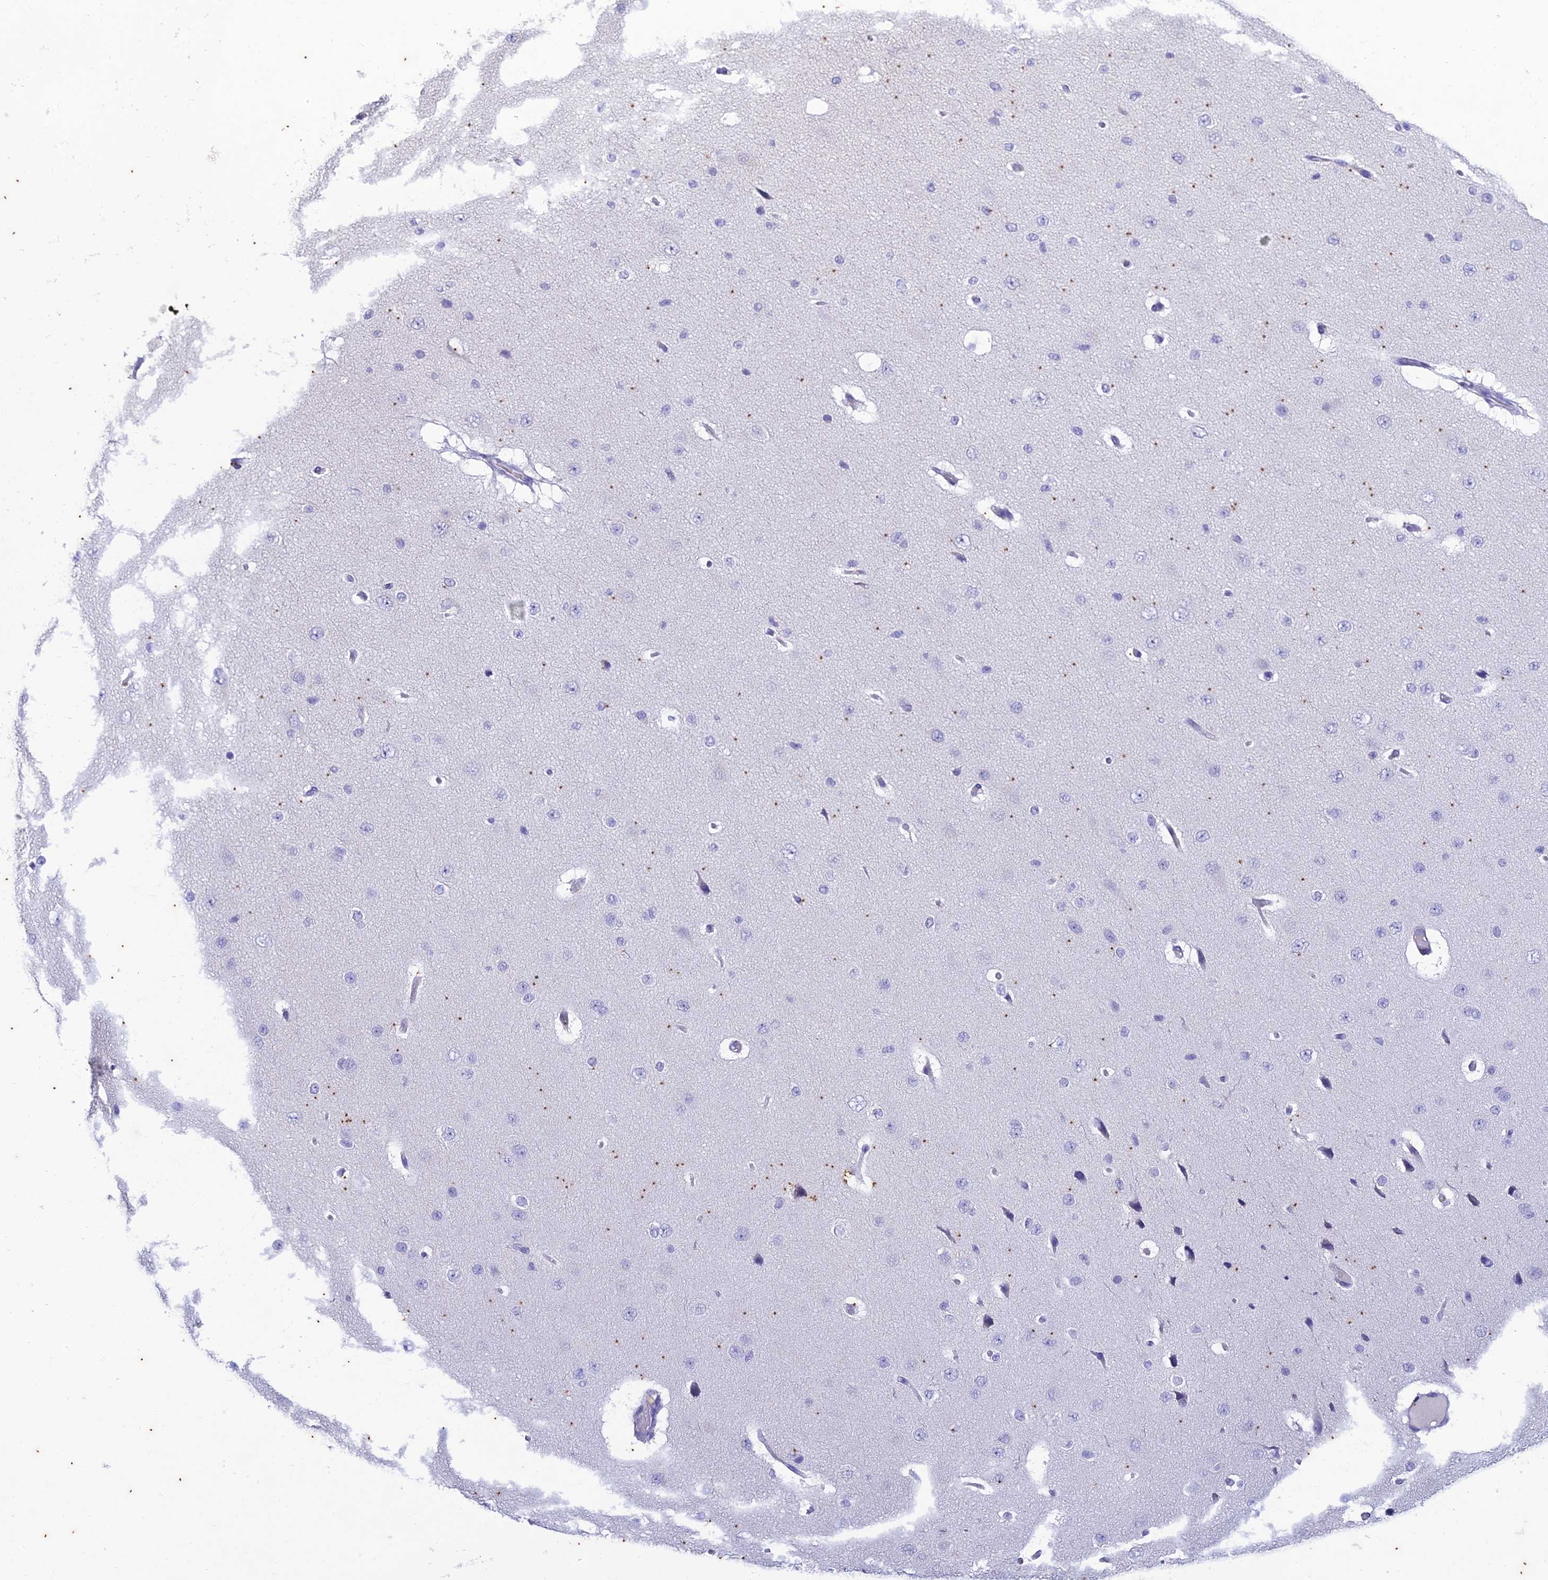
{"staining": {"intensity": "negative", "quantity": "none", "location": "none"}, "tissue": "cerebral cortex", "cell_type": "Endothelial cells", "image_type": "normal", "snomed": [{"axis": "morphology", "description": "Normal tissue, NOS"}, {"axis": "morphology", "description": "Developmental malformation"}, {"axis": "topography", "description": "Cerebral cortex"}], "caption": "This is an IHC micrograph of normal human cerebral cortex. There is no expression in endothelial cells.", "gene": "TMEM40", "patient": {"sex": "female", "age": 30}}